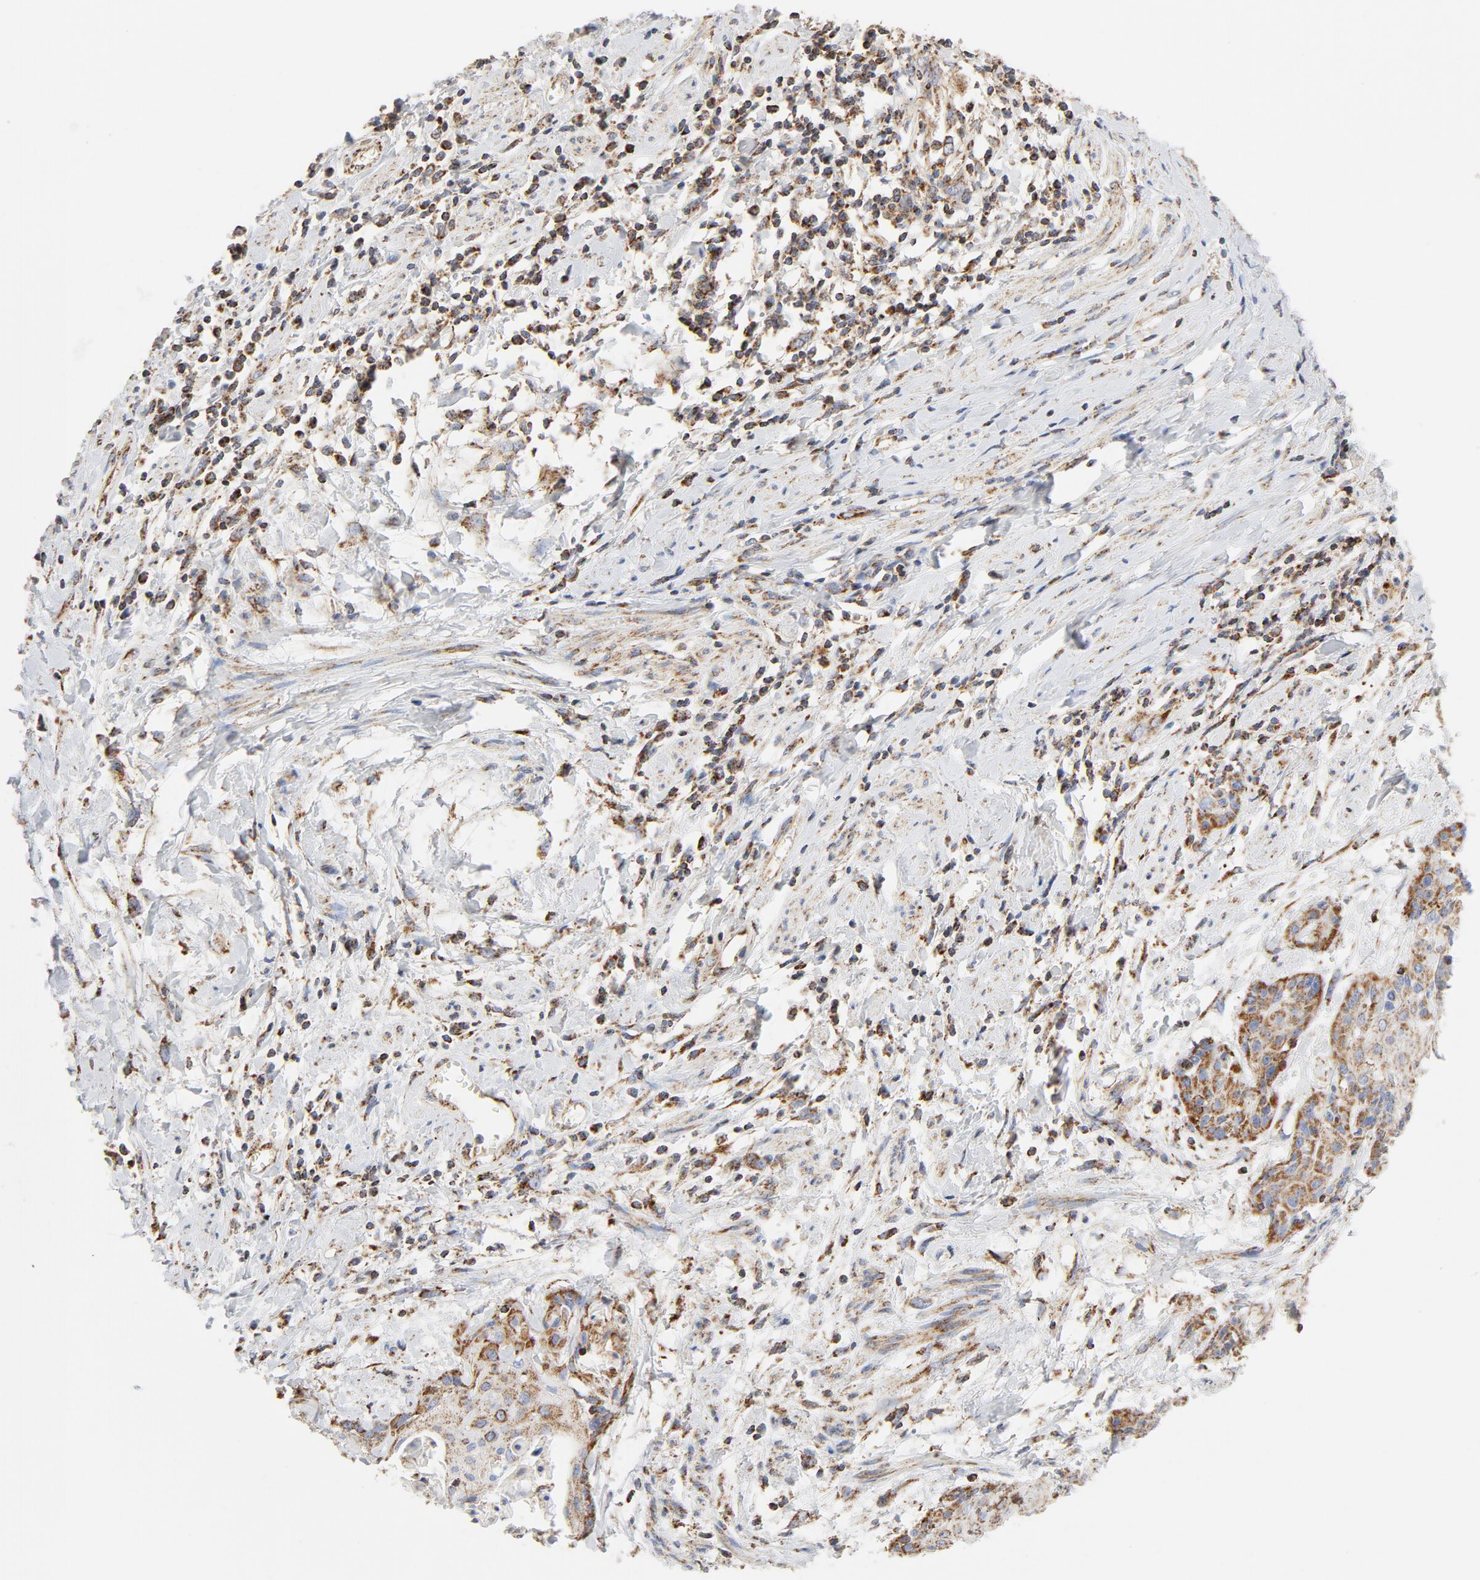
{"staining": {"intensity": "moderate", "quantity": ">75%", "location": "cytoplasmic/membranous"}, "tissue": "cervical cancer", "cell_type": "Tumor cells", "image_type": "cancer", "snomed": [{"axis": "morphology", "description": "Squamous cell carcinoma, NOS"}, {"axis": "topography", "description": "Cervix"}], "caption": "Protein staining shows moderate cytoplasmic/membranous staining in approximately >75% of tumor cells in cervical cancer.", "gene": "PCNX4", "patient": {"sex": "female", "age": 57}}